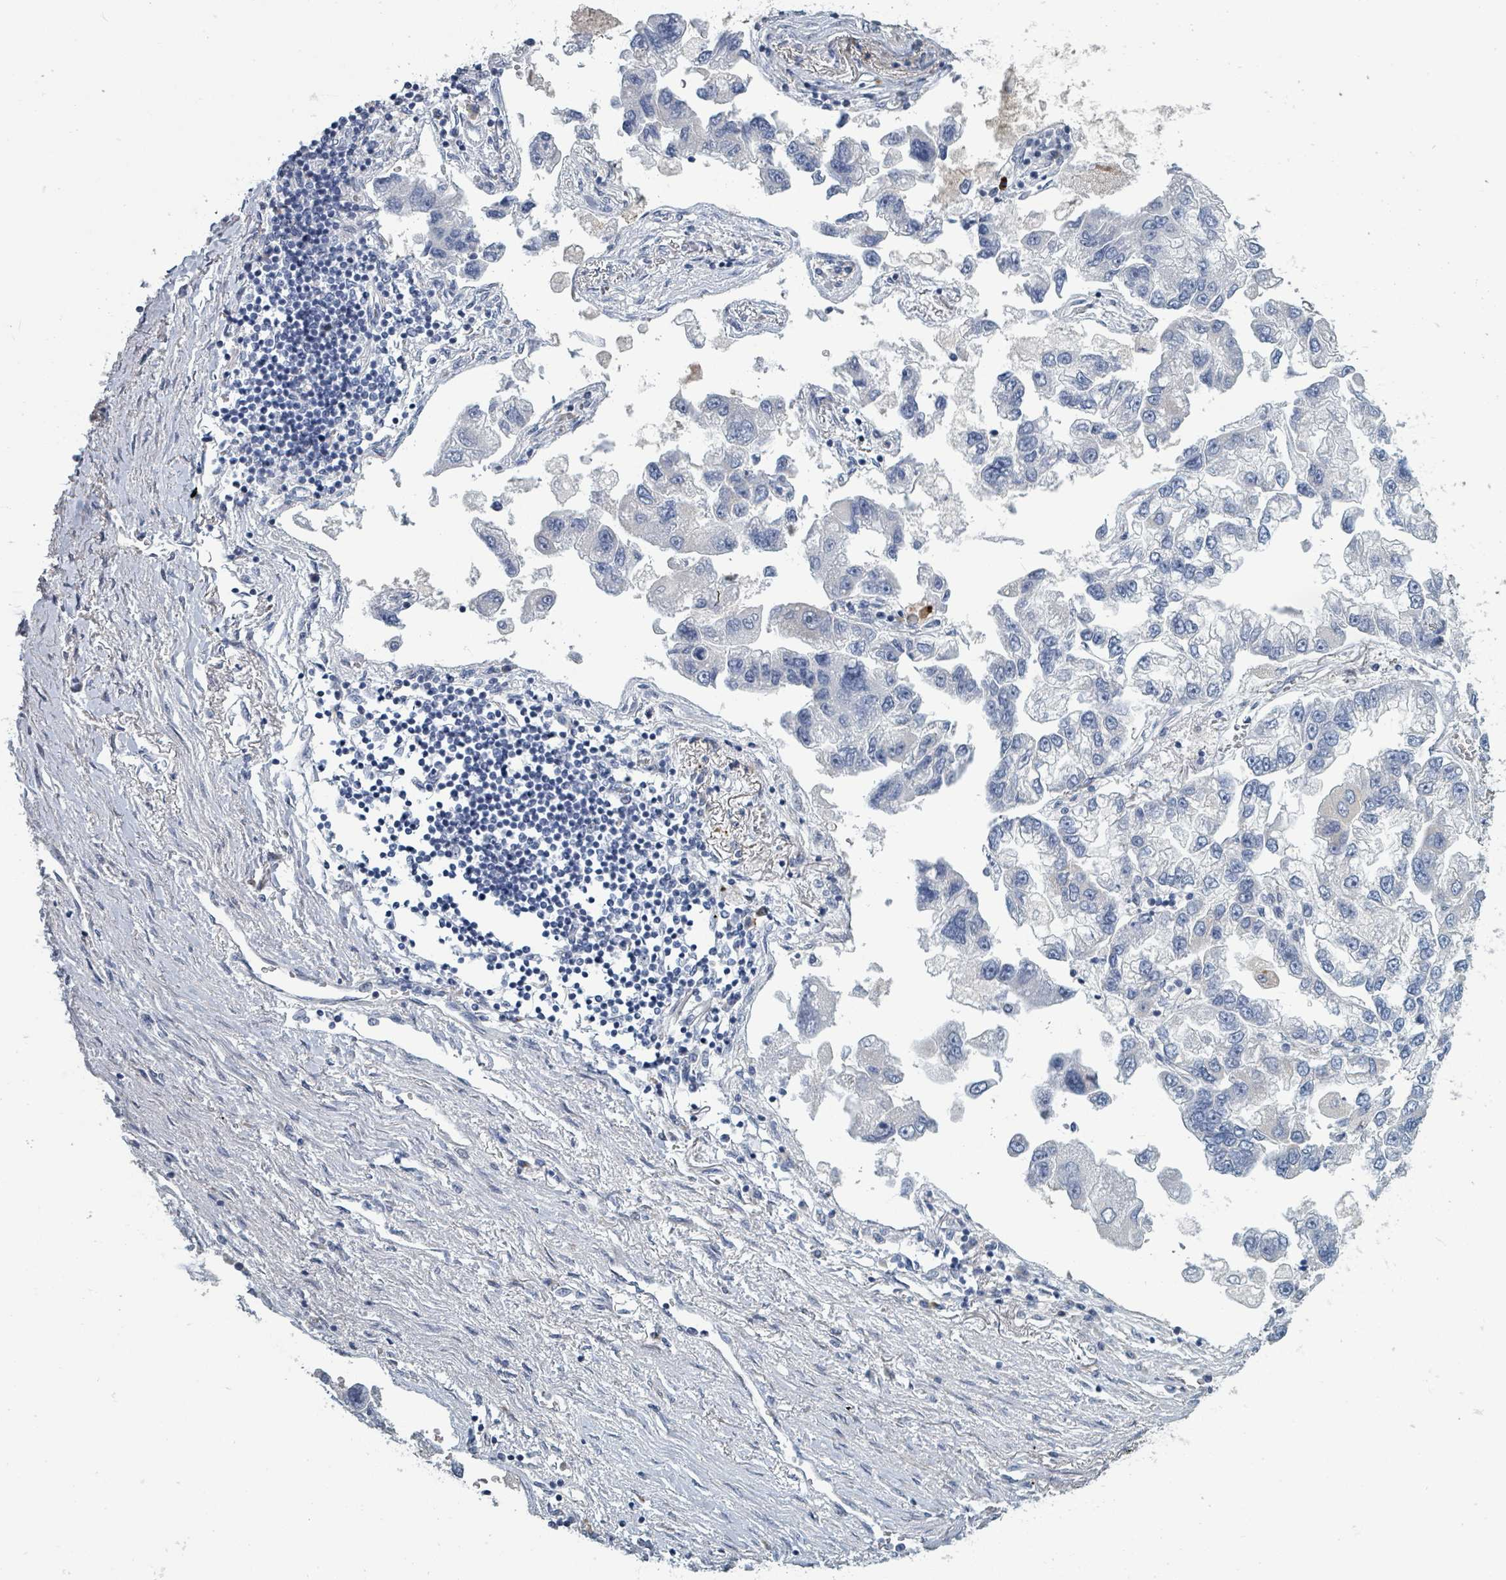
{"staining": {"intensity": "negative", "quantity": "none", "location": "none"}, "tissue": "lung cancer", "cell_type": "Tumor cells", "image_type": "cancer", "snomed": [{"axis": "morphology", "description": "Adenocarcinoma, NOS"}, {"axis": "topography", "description": "Lung"}], "caption": "Immunohistochemistry micrograph of neoplastic tissue: human lung cancer stained with DAB exhibits no significant protein staining in tumor cells. (DAB (3,3'-diaminobenzidine) immunohistochemistry (IHC) with hematoxylin counter stain).", "gene": "RAB33B", "patient": {"sex": "female", "age": 54}}